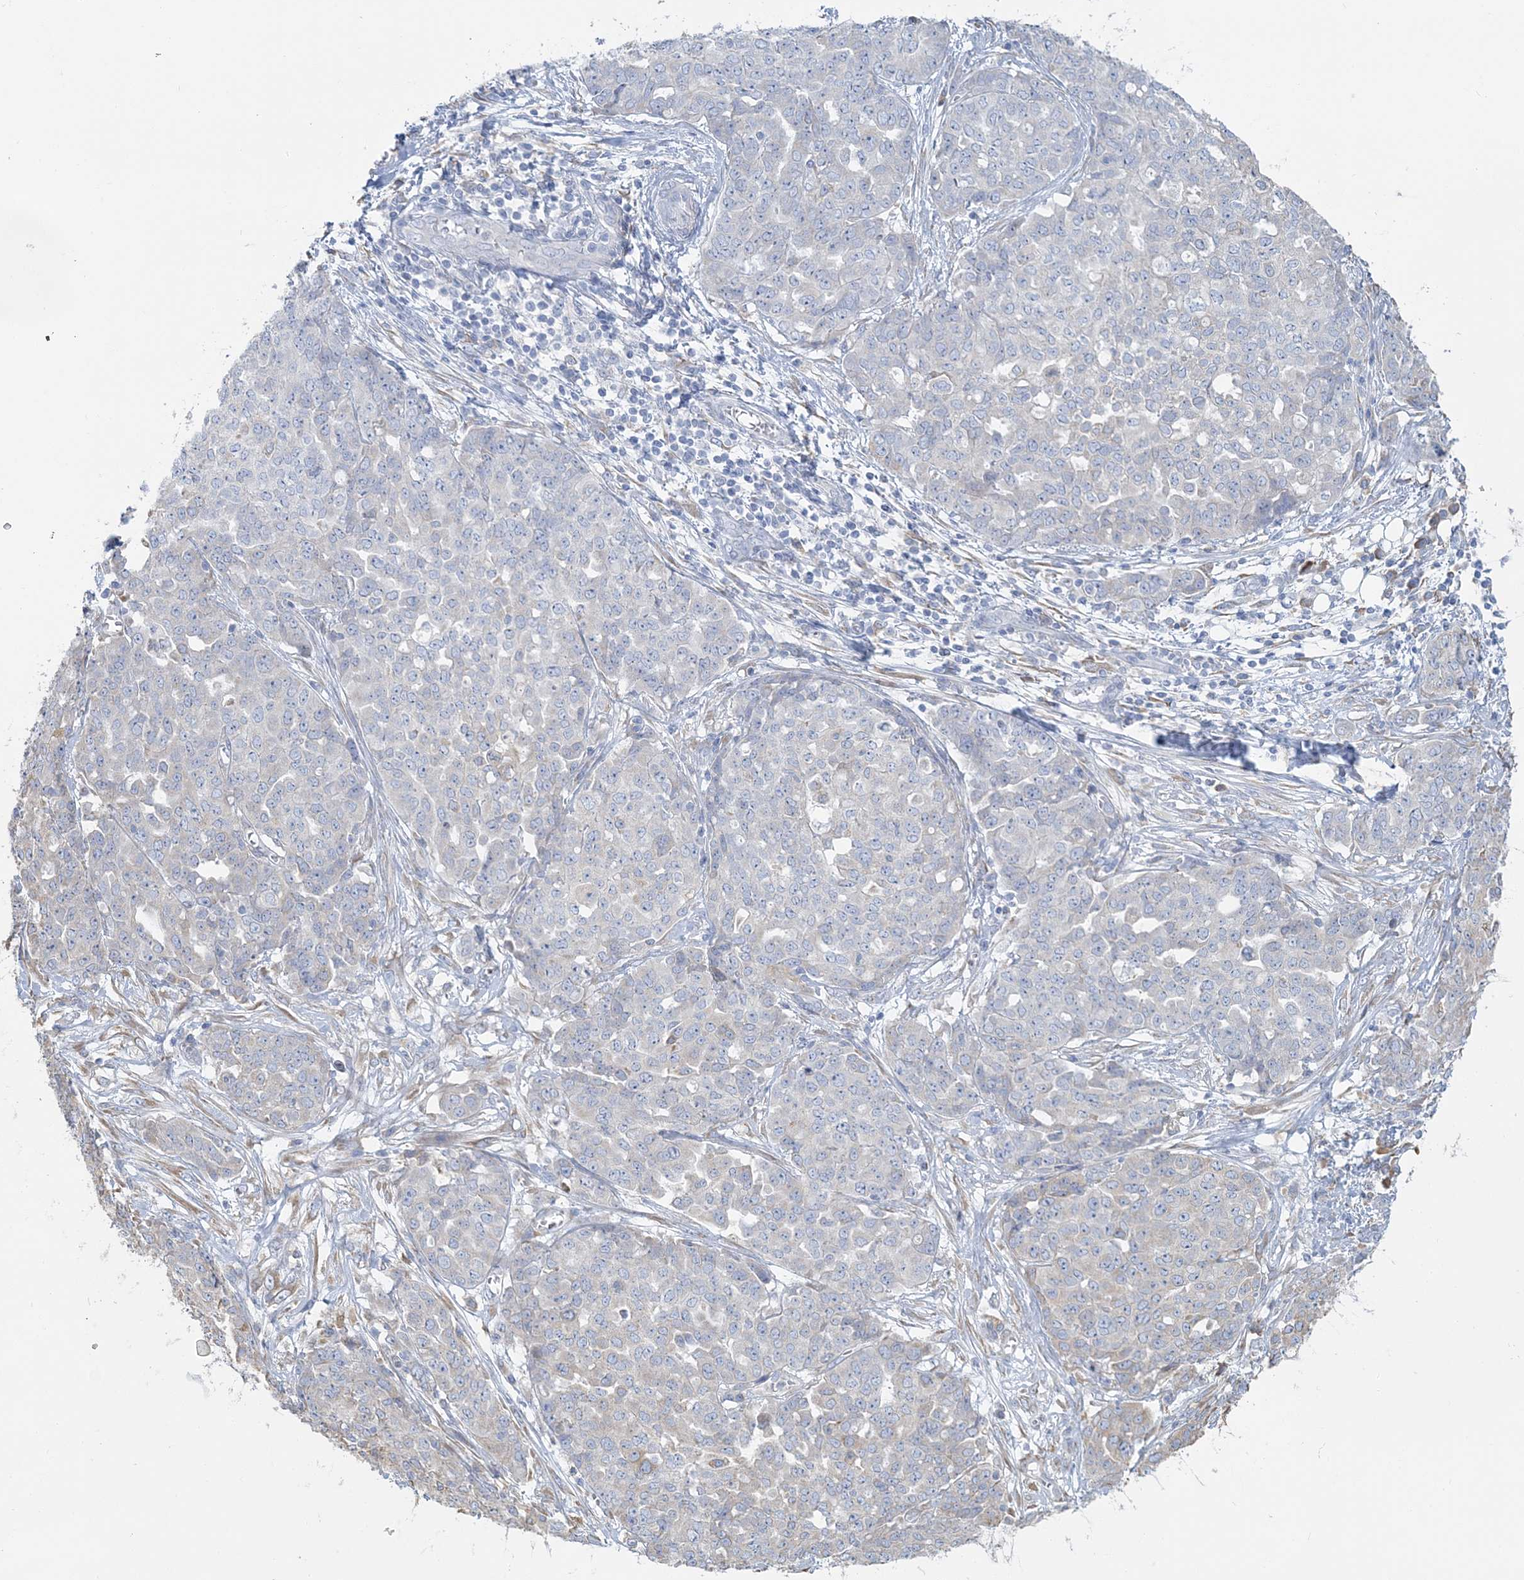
{"staining": {"intensity": "negative", "quantity": "none", "location": "none"}, "tissue": "ovarian cancer", "cell_type": "Tumor cells", "image_type": "cancer", "snomed": [{"axis": "morphology", "description": "Cystadenocarcinoma, serous, NOS"}, {"axis": "topography", "description": "Soft tissue"}, {"axis": "topography", "description": "Ovary"}], "caption": "A high-resolution image shows immunohistochemistry (IHC) staining of serous cystadenocarcinoma (ovarian), which demonstrates no significant positivity in tumor cells.", "gene": "TBC1D5", "patient": {"sex": "female", "age": 57}}